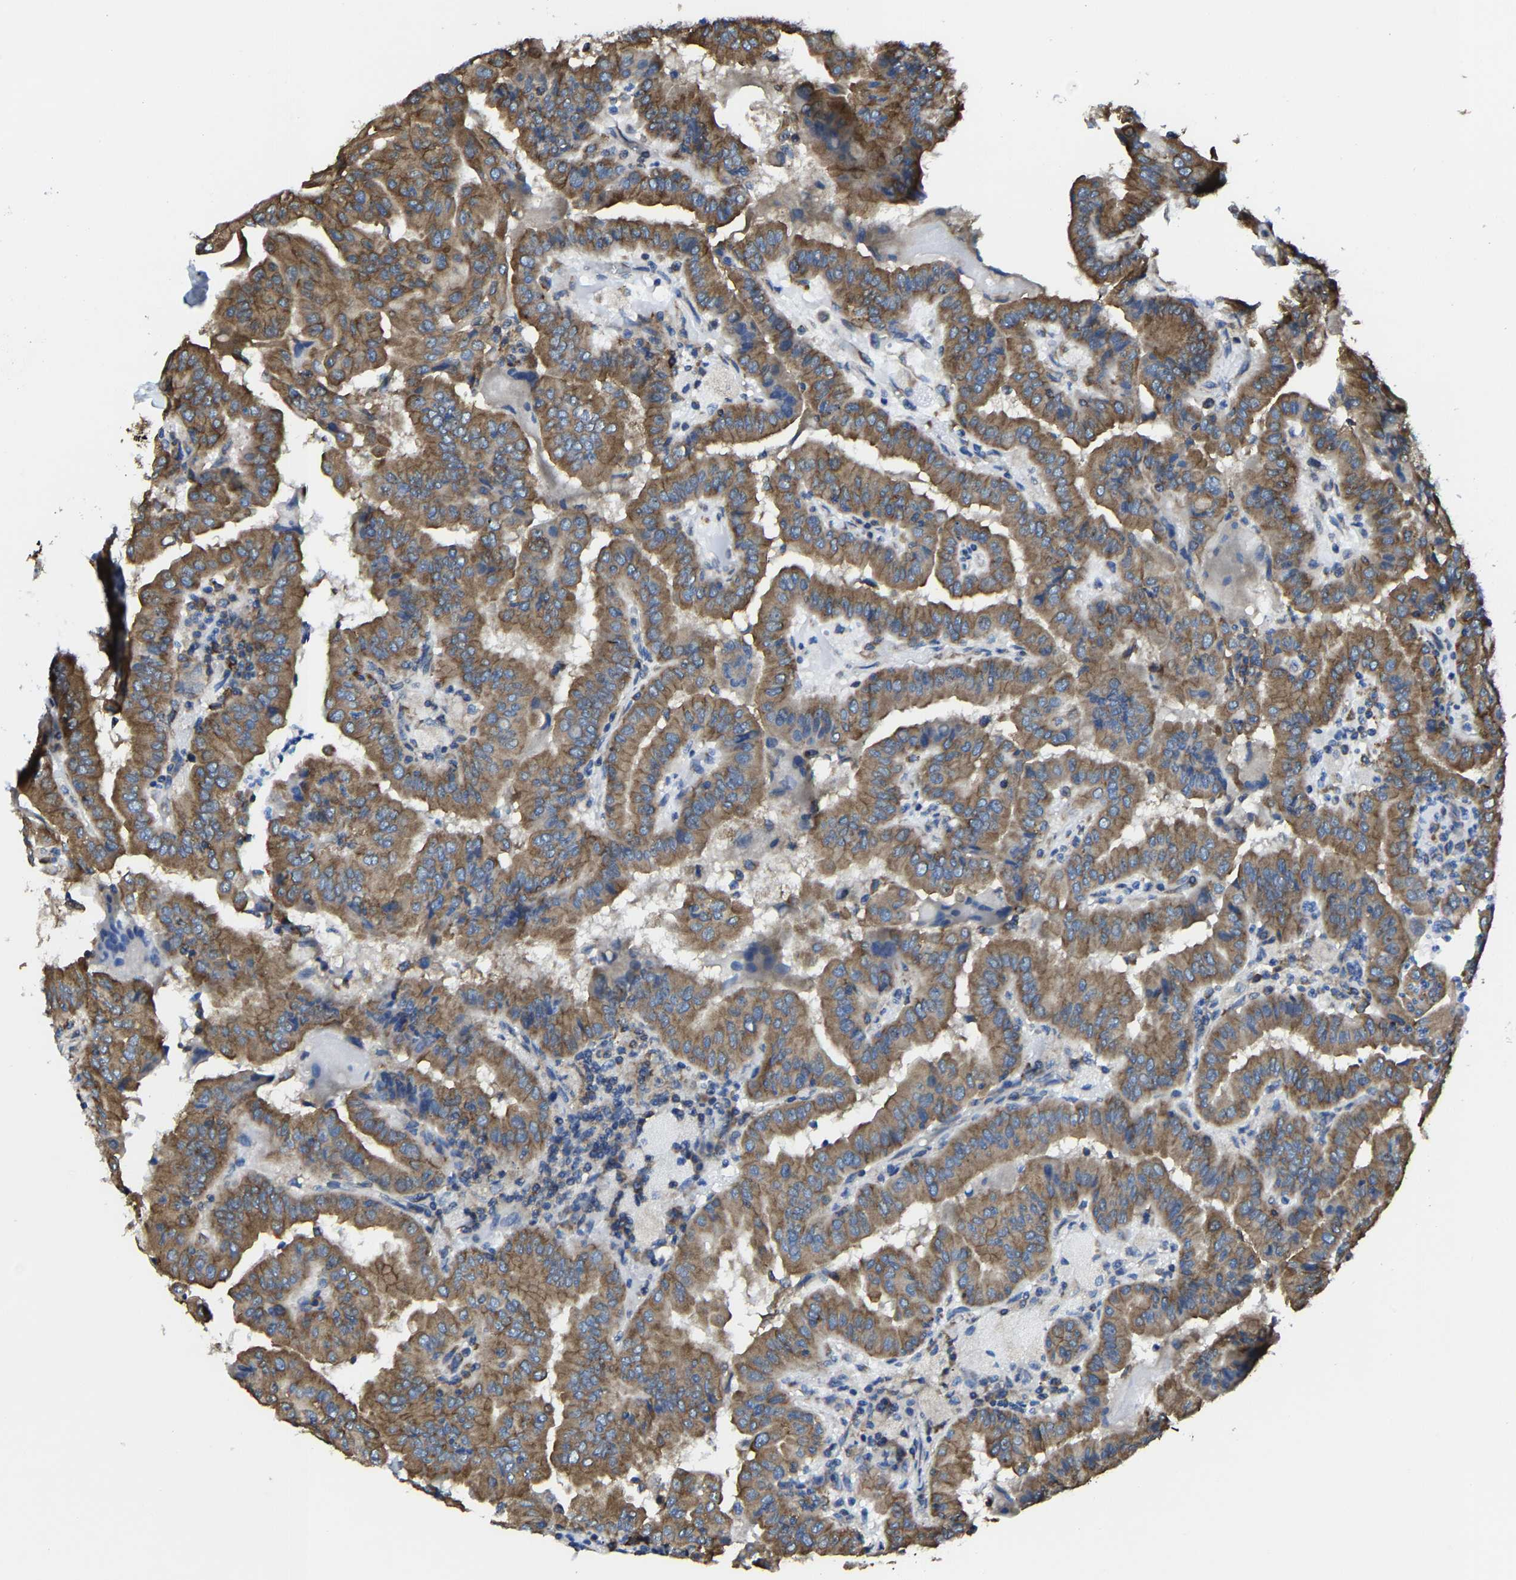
{"staining": {"intensity": "strong", "quantity": ">75%", "location": "cytoplasmic/membranous"}, "tissue": "thyroid cancer", "cell_type": "Tumor cells", "image_type": "cancer", "snomed": [{"axis": "morphology", "description": "Papillary adenocarcinoma, NOS"}, {"axis": "topography", "description": "Thyroid gland"}], "caption": "Protein expression analysis of human papillary adenocarcinoma (thyroid) reveals strong cytoplasmic/membranous expression in about >75% of tumor cells.", "gene": "G3BP2", "patient": {"sex": "male", "age": 33}}